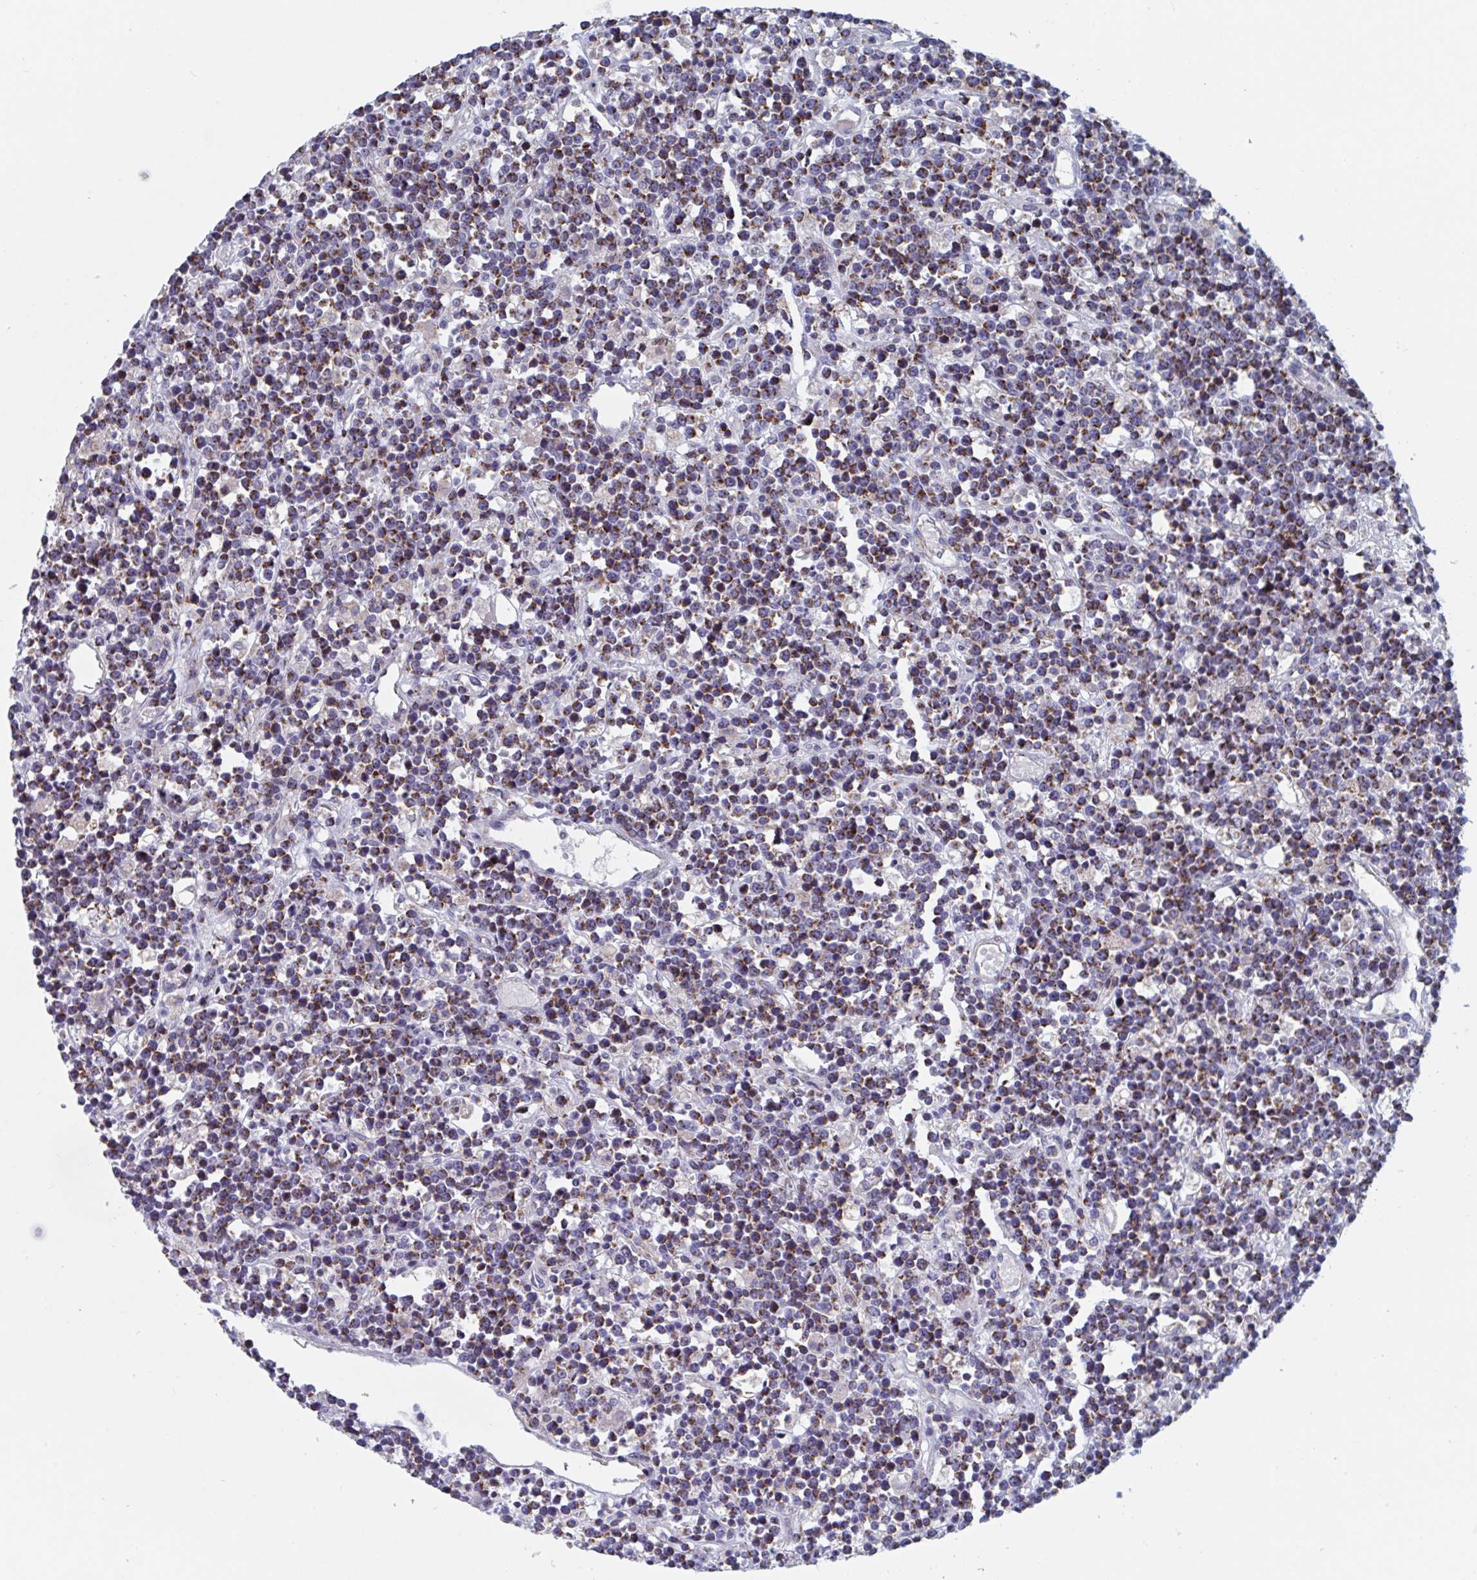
{"staining": {"intensity": "moderate", "quantity": ">75%", "location": "cytoplasmic/membranous"}, "tissue": "lymphoma", "cell_type": "Tumor cells", "image_type": "cancer", "snomed": [{"axis": "morphology", "description": "Malignant lymphoma, non-Hodgkin's type, High grade"}, {"axis": "topography", "description": "Ovary"}], "caption": "The immunohistochemical stain labels moderate cytoplasmic/membranous staining in tumor cells of lymphoma tissue.", "gene": "MRPL53", "patient": {"sex": "female", "age": 56}}